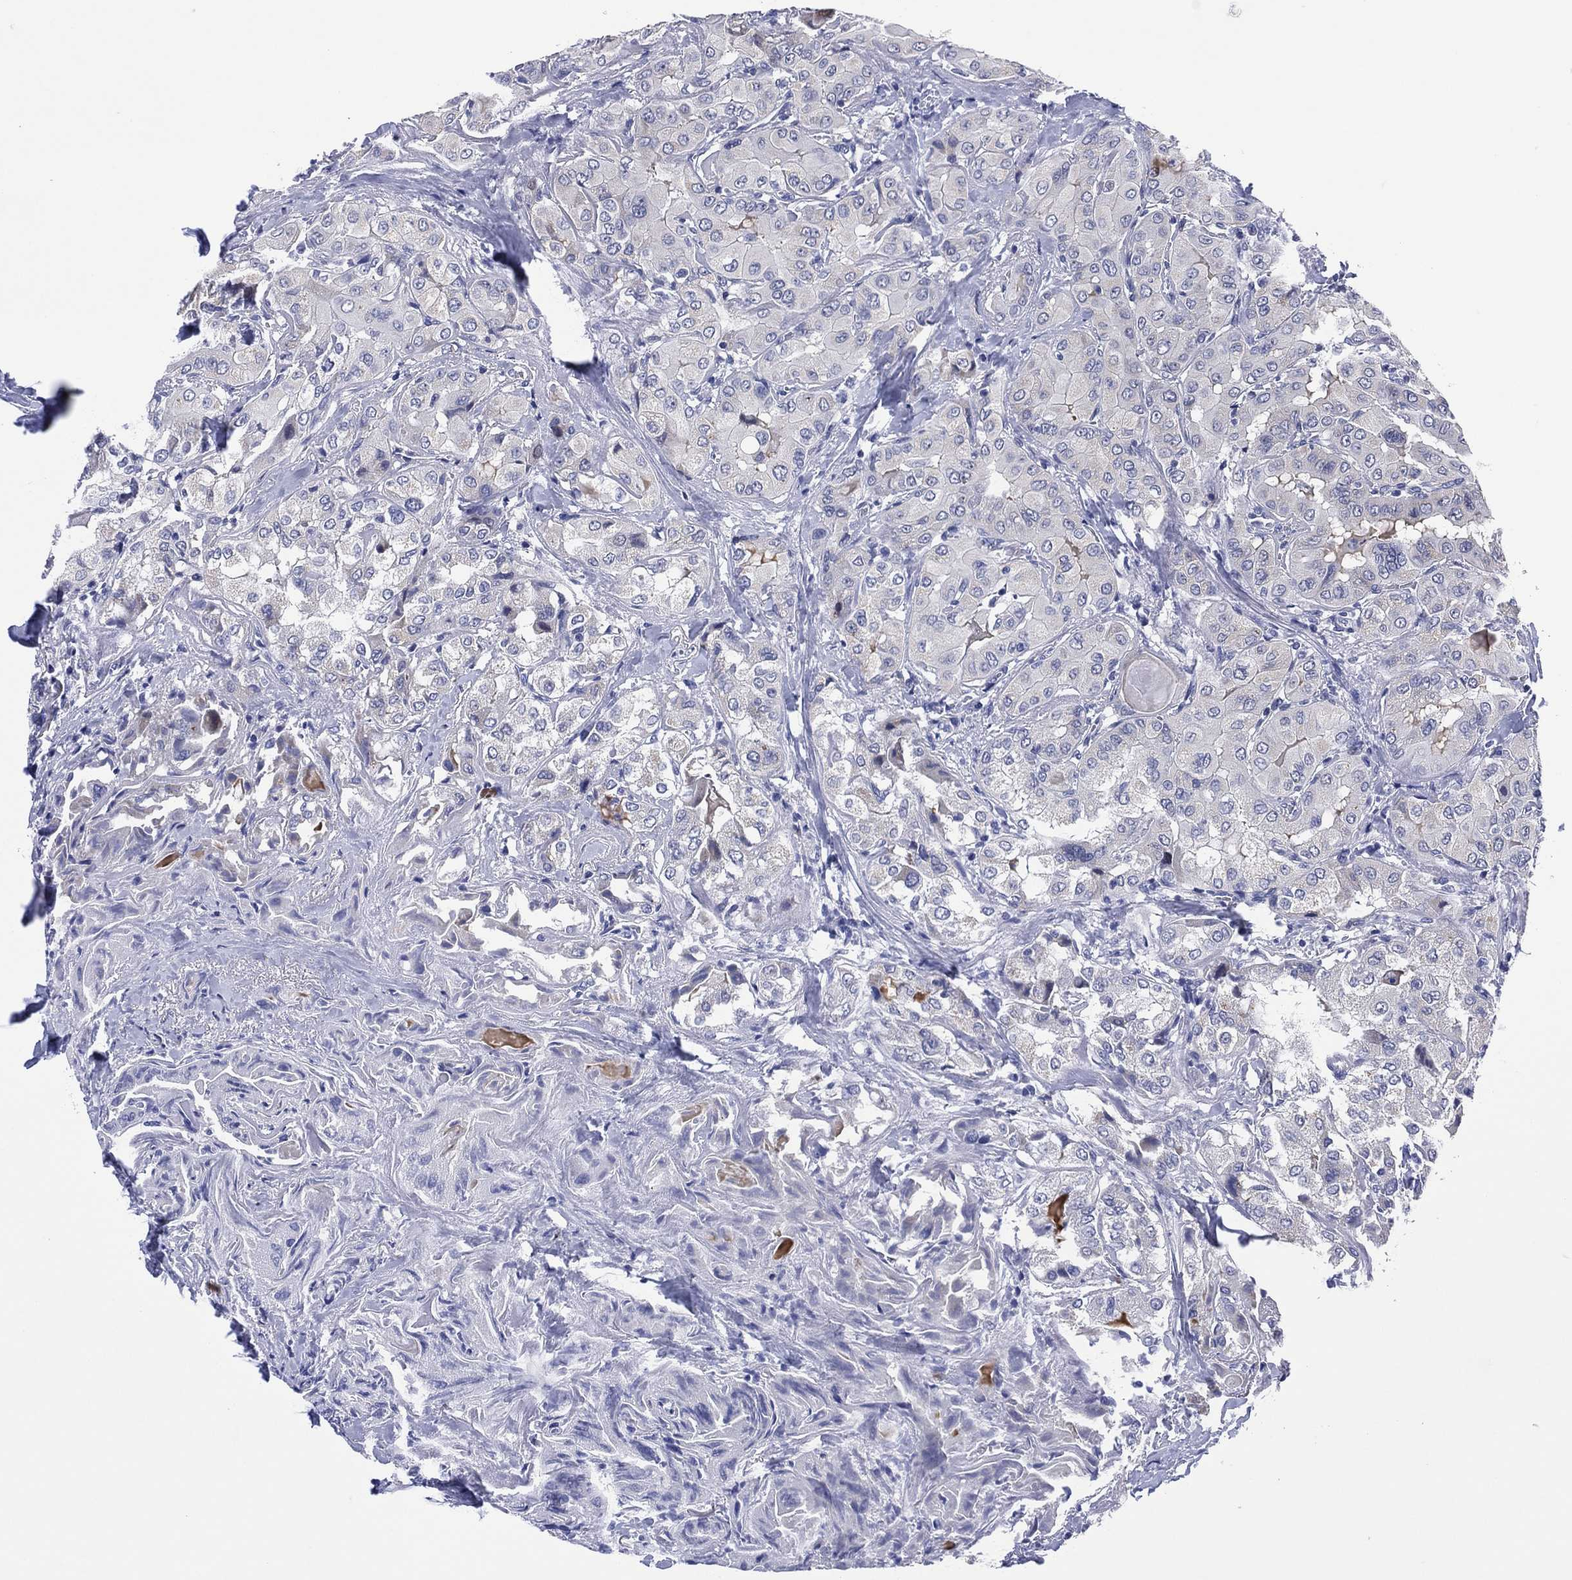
{"staining": {"intensity": "negative", "quantity": "none", "location": "none"}, "tissue": "thyroid cancer", "cell_type": "Tumor cells", "image_type": "cancer", "snomed": [{"axis": "morphology", "description": "Normal tissue, NOS"}, {"axis": "morphology", "description": "Papillary adenocarcinoma, NOS"}, {"axis": "topography", "description": "Thyroid gland"}], "caption": "Tumor cells show no significant protein staining in thyroid papillary adenocarcinoma.", "gene": "CLIP3", "patient": {"sex": "female", "age": 66}}